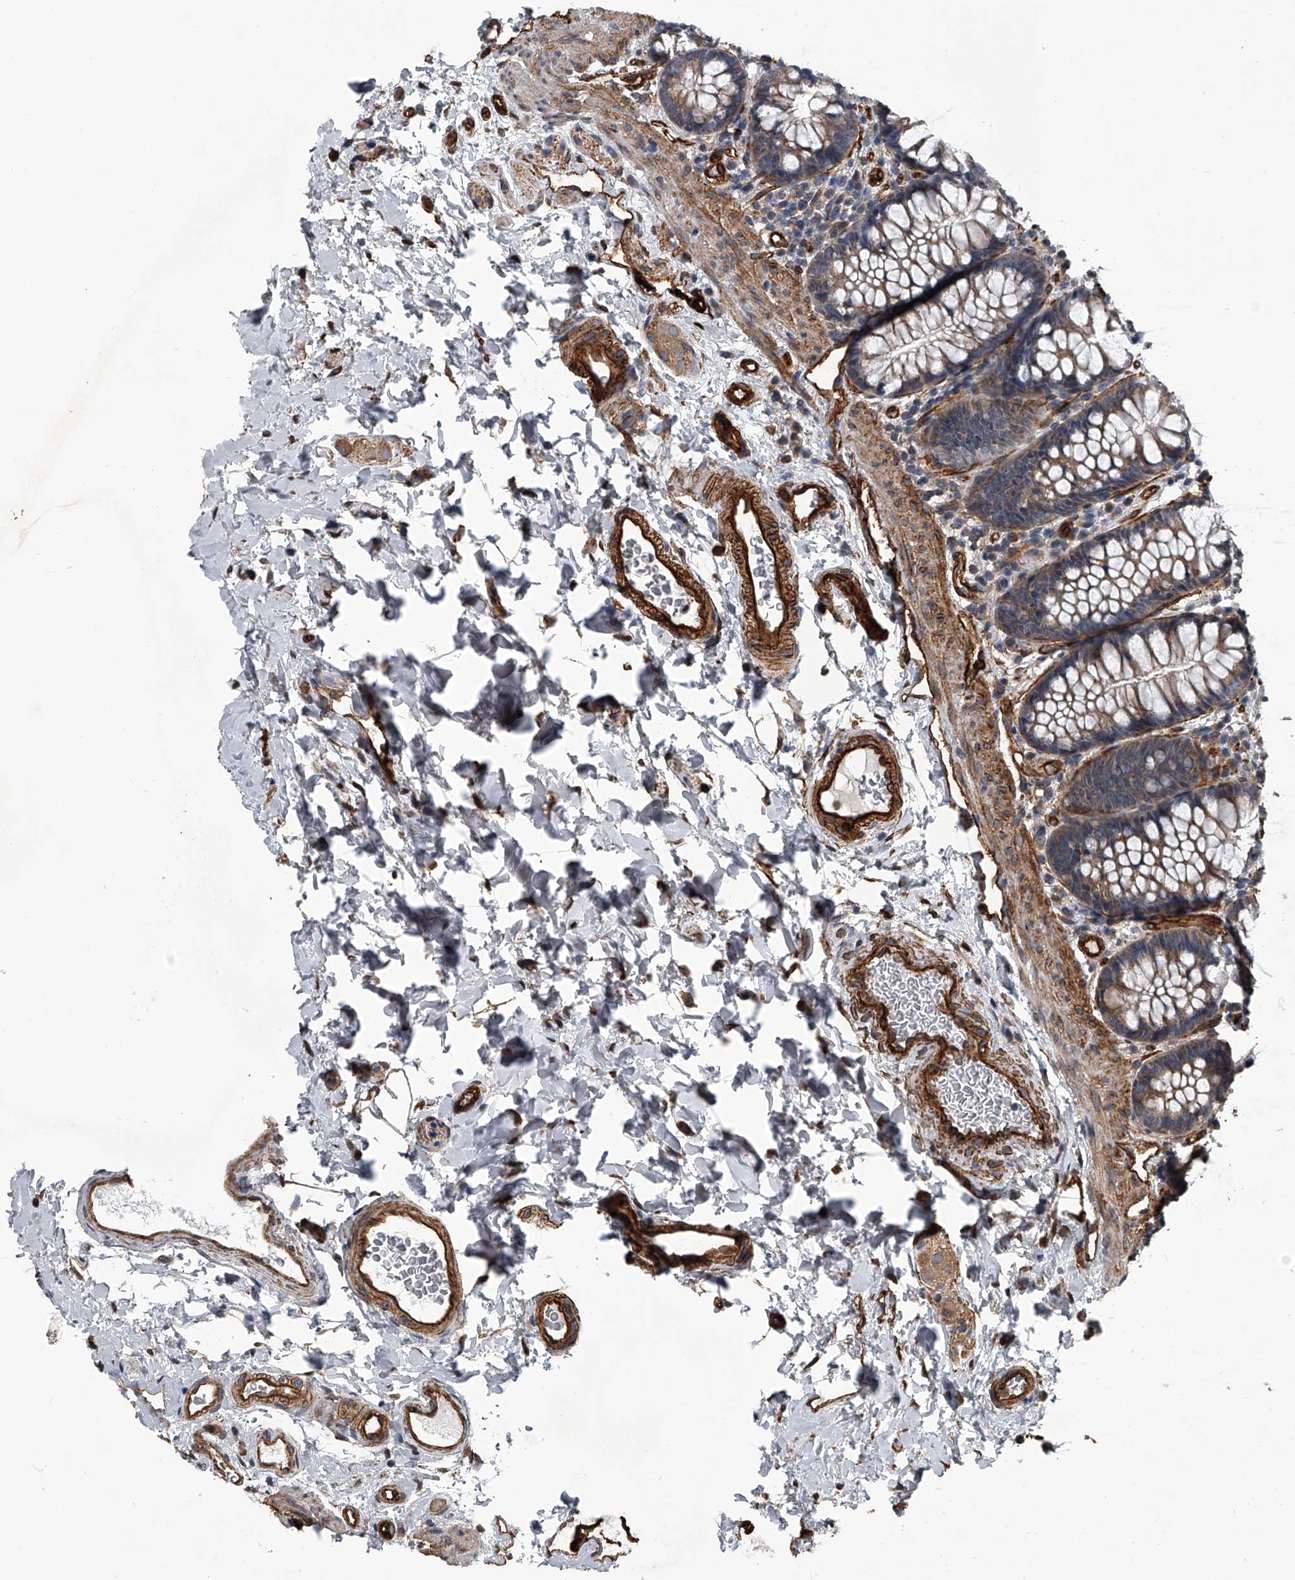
{"staining": {"intensity": "strong", "quantity": ">75%", "location": "cytoplasmic/membranous"}, "tissue": "colon", "cell_type": "Endothelial cells", "image_type": "normal", "snomed": [{"axis": "morphology", "description": "Normal tissue, NOS"}, {"axis": "topography", "description": "Colon"}], "caption": "The photomicrograph exhibits a brown stain indicating the presence of a protein in the cytoplasmic/membranous of endothelial cells in colon.", "gene": "LDLRAD2", "patient": {"sex": "female", "age": 62}}